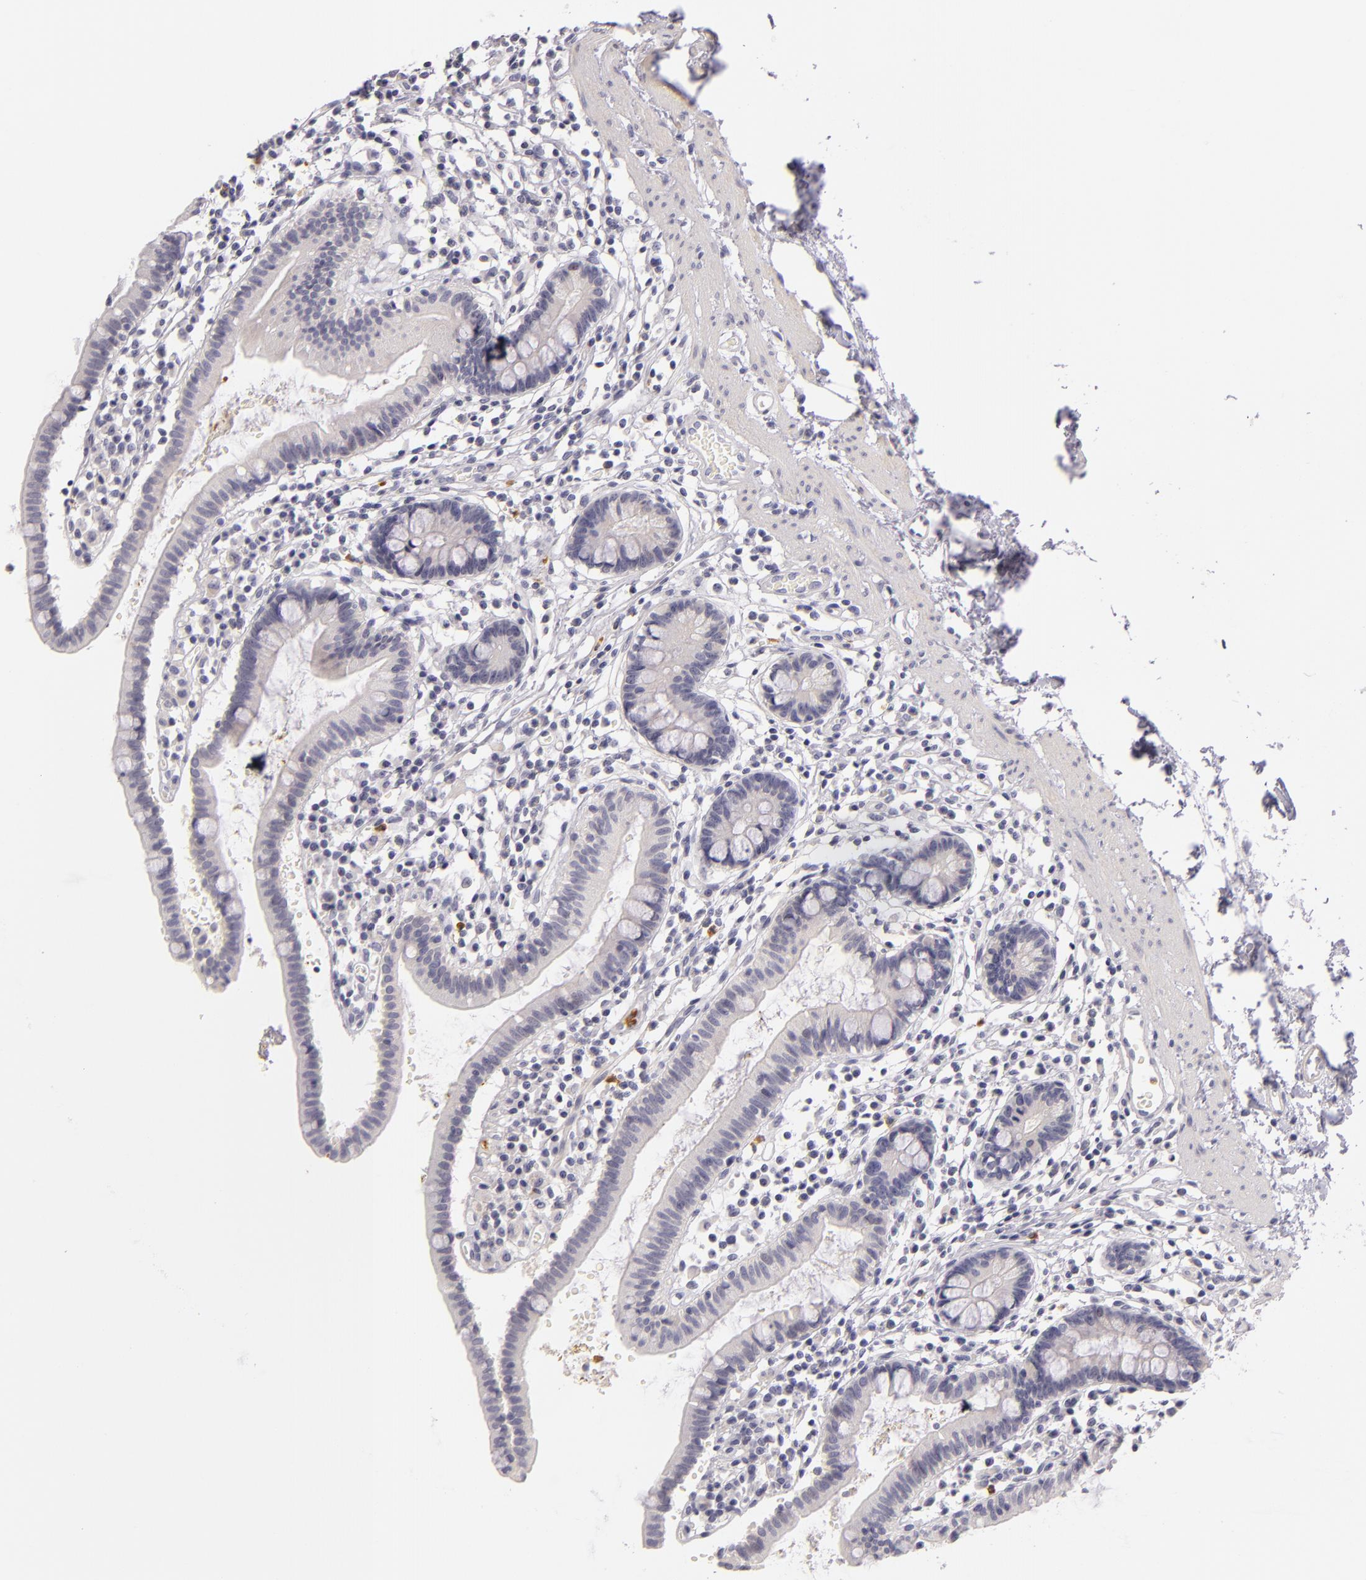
{"staining": {"intensity": "negative", "quantity": "none", "location": "none"}, "tissue": "small intestine", "cell_type": "Glandular cells", "image_type": "normal", "snomed": [{"axis": "morphology", "description": "Normal tissue, NOS"}, {"axis": "topography", "description": "Small intestine"}], "caption": "The IHC histopathology image has no significant positivity in glandular cells of small intestine.", "gene": "FAM181A", "patient": {"sex": "female", "age": 37}}